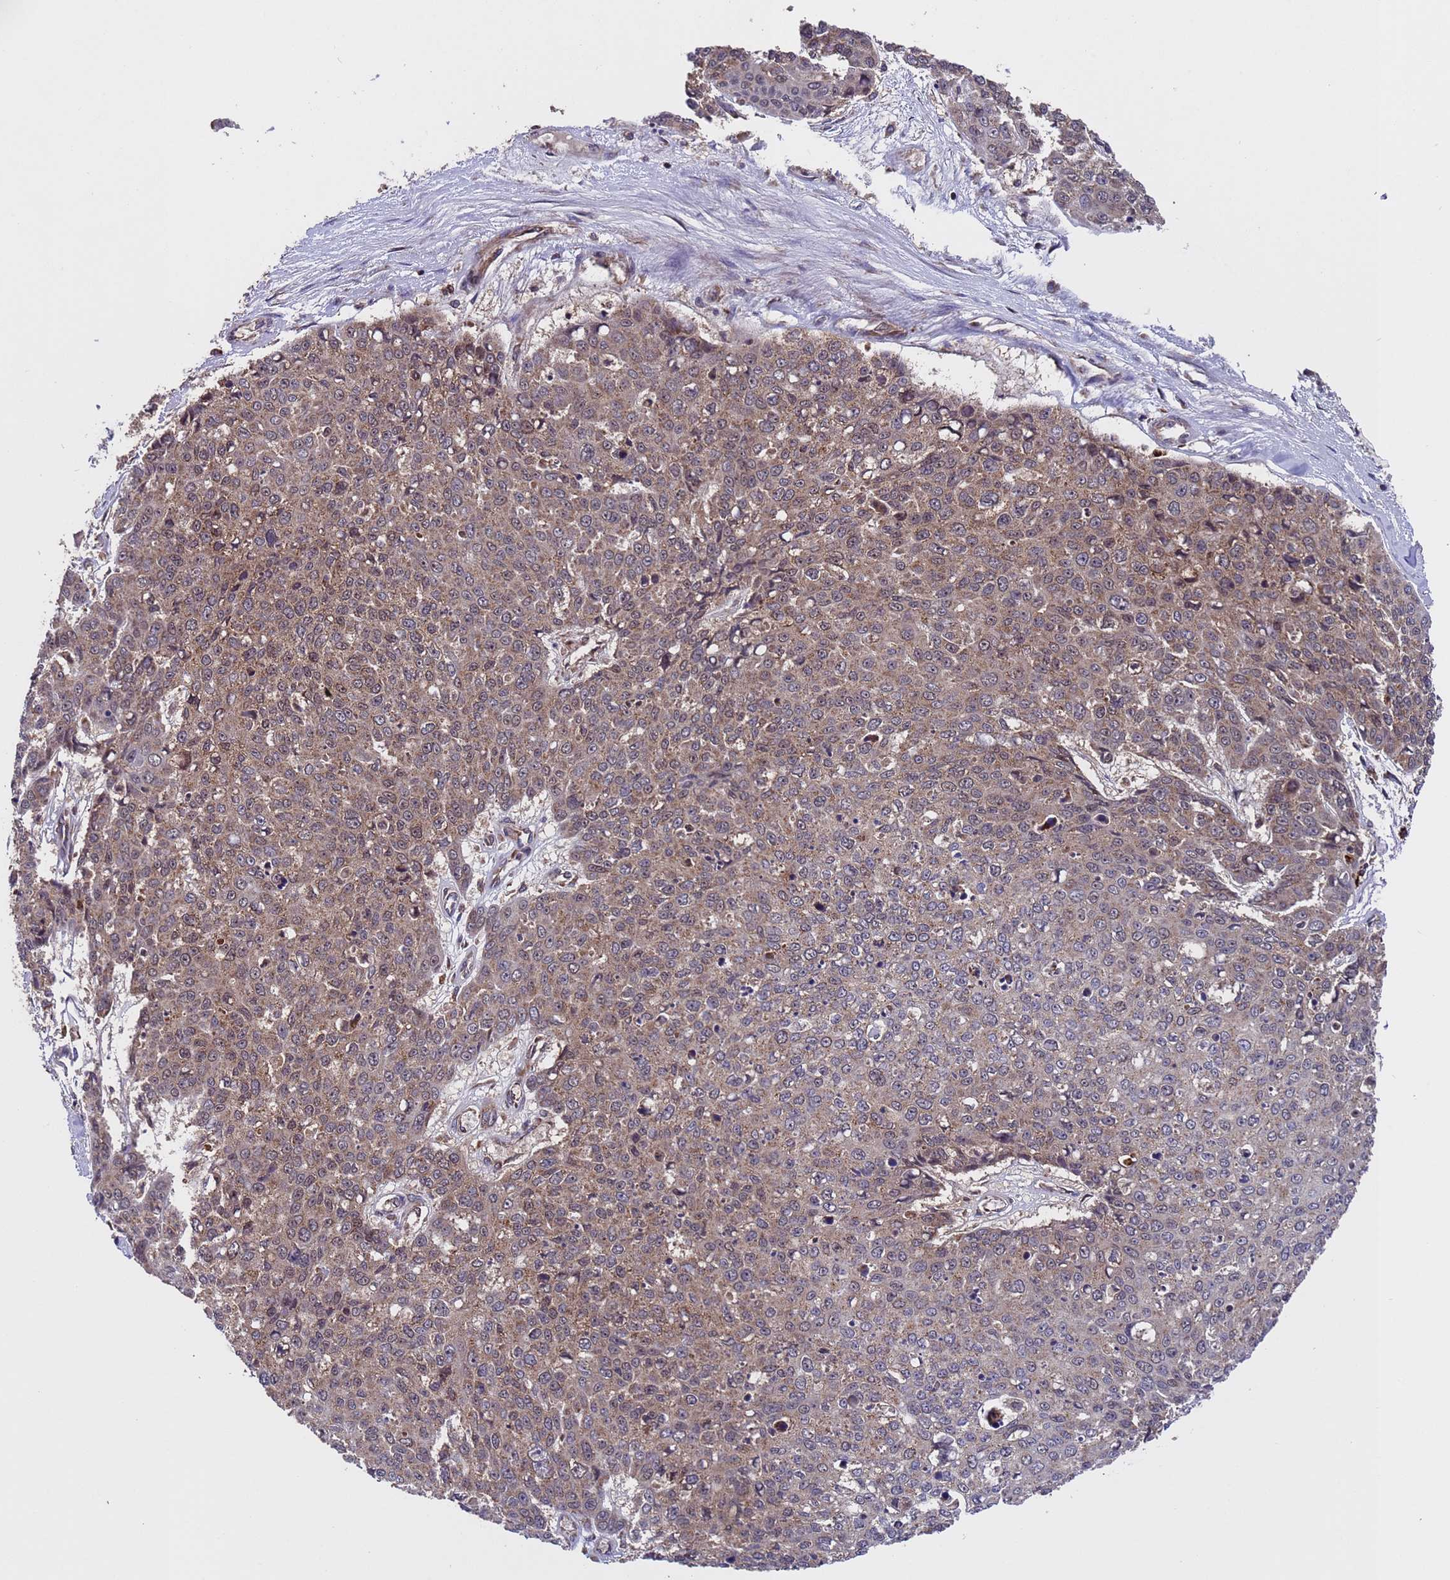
{"staining": {"intensity": "weak", "quantity": ">75%", "location": "cytoplasmic/membranous"}, "tissue": "skin cancer", "cell_type": "Tumor cells", "image_type": "cancer", "snomed": [{"axis": "morphology", "description": "Squamous cell carcinoma, NOS"}, {"axis": "topography", "description": "Skin"}], "caption": "Human skin cancer (squamous cell carcinoma) stained with a protein marker demonstrates weak staining in tumor cells.", "gene": "TSR3", "patient": {"sex": "male", "age": 71}}